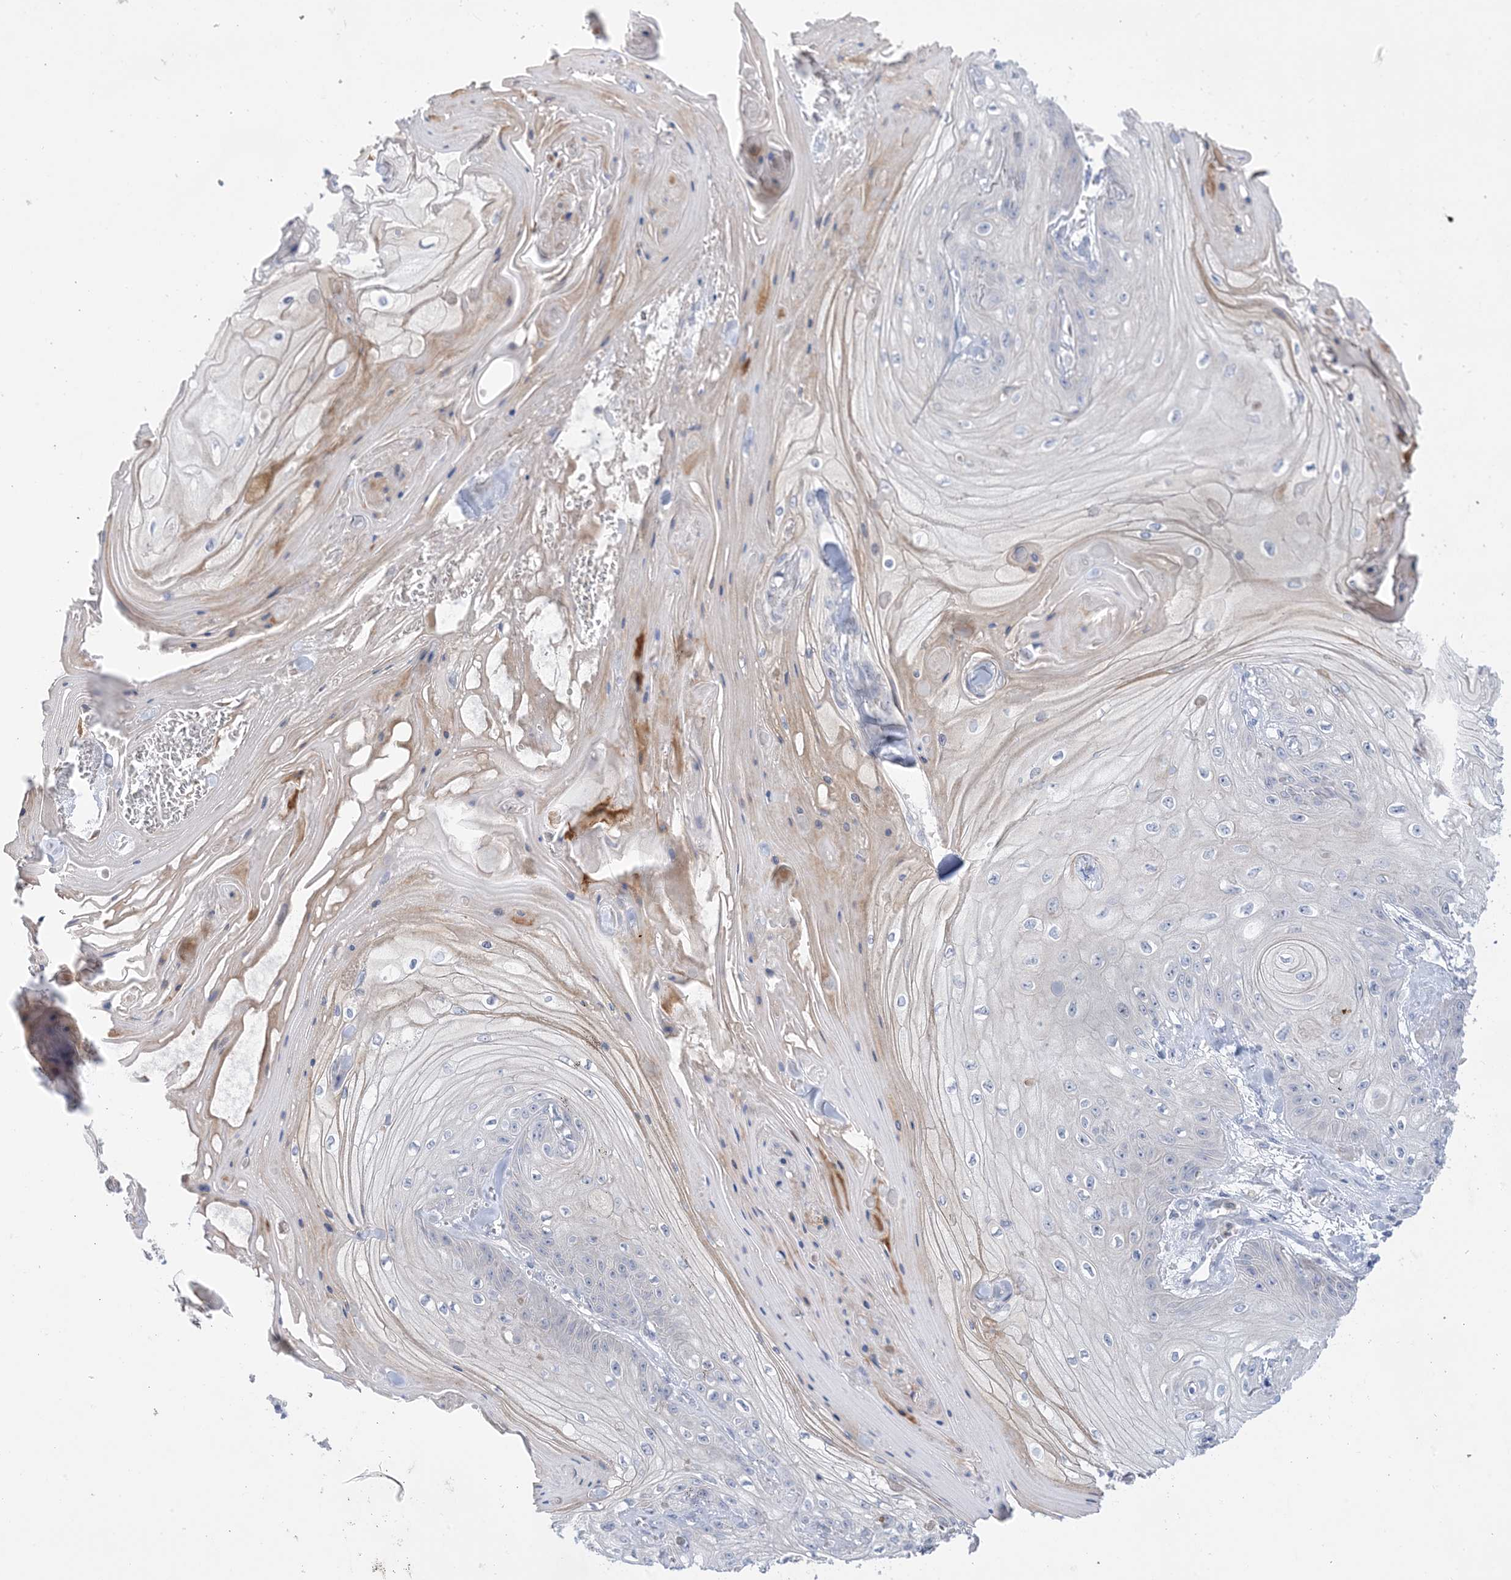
{"staining": {"intensity": "negative", "quantity": "none", "location": "none"}, "tissue": "skin cancer", "cell_type": "Tumor cells", "image_type": "cancer", "snomed": [{"axis": "morphology", "description": "Squamous cell carcinoma, NOS"}, {"axis": "topography", "description": "Skin"}], "caption": "DAB (3,3'-diaminobenzidine) immunohistochemical staining of human skin squamous cell carcinoma reveals no significant staining in tumor cells.", "gene": "TTYH1", "patient": {"sex": "male", "age": 74}}